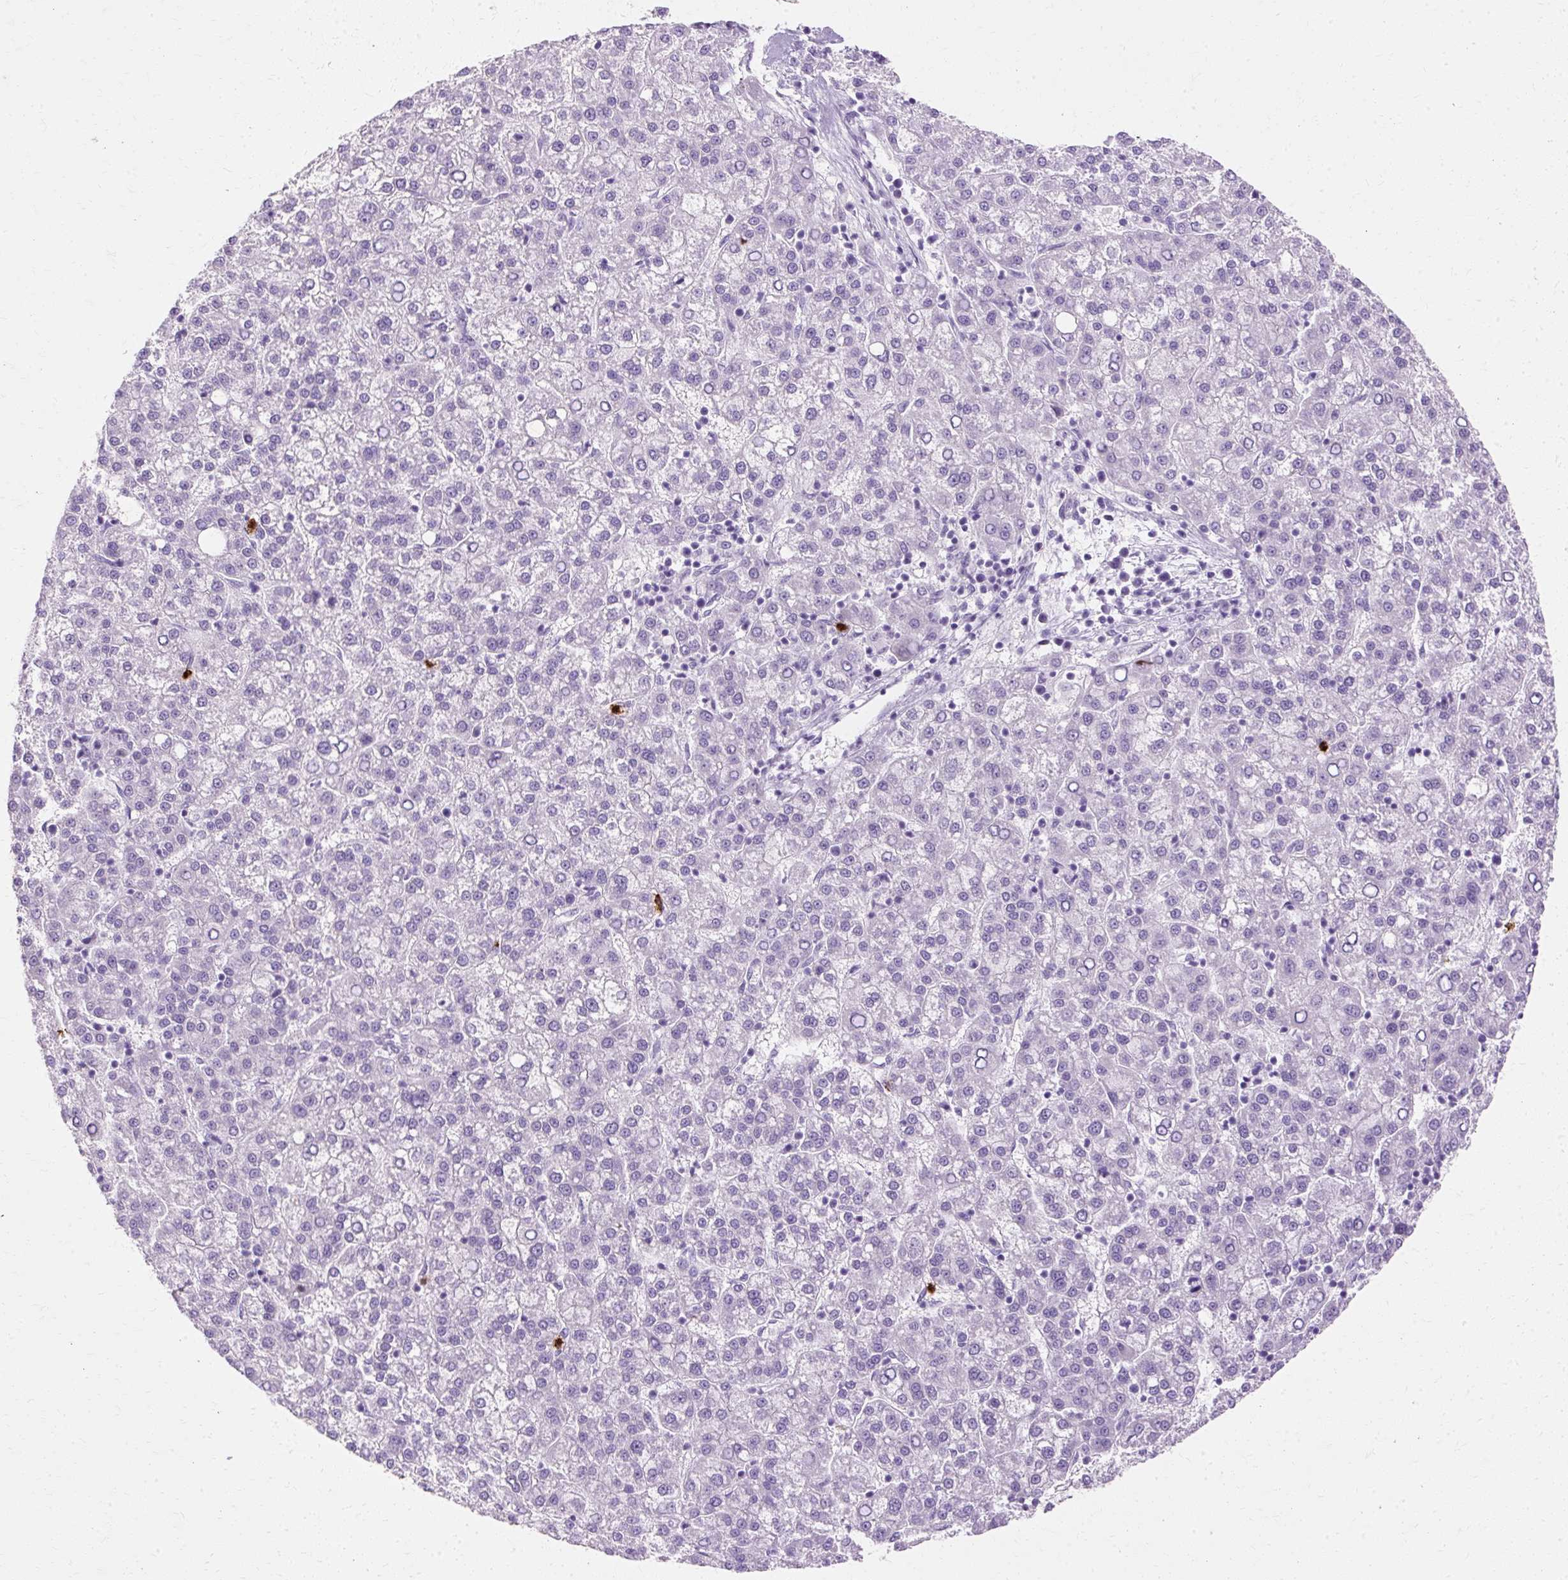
{"staining": {"intensity": "negative", "quantity": "none", "location": "none"}, "tissue": "liver cancer", "cell_type": "Tumor cells", "image_type": "cancer", "snomed": [{"axis": "morphology", "description": "Carcinoma, Hepatocellular, NOS"}, {"axis": "topography", "description": "Liver"}], "caption": "This is an immunohistochemistry photomicrograph of liver hepatocellular carcinoma. There is no expression in tumor cells.", "gene": "DEFA1", "patient": {"sex": "female", "age": 58}}